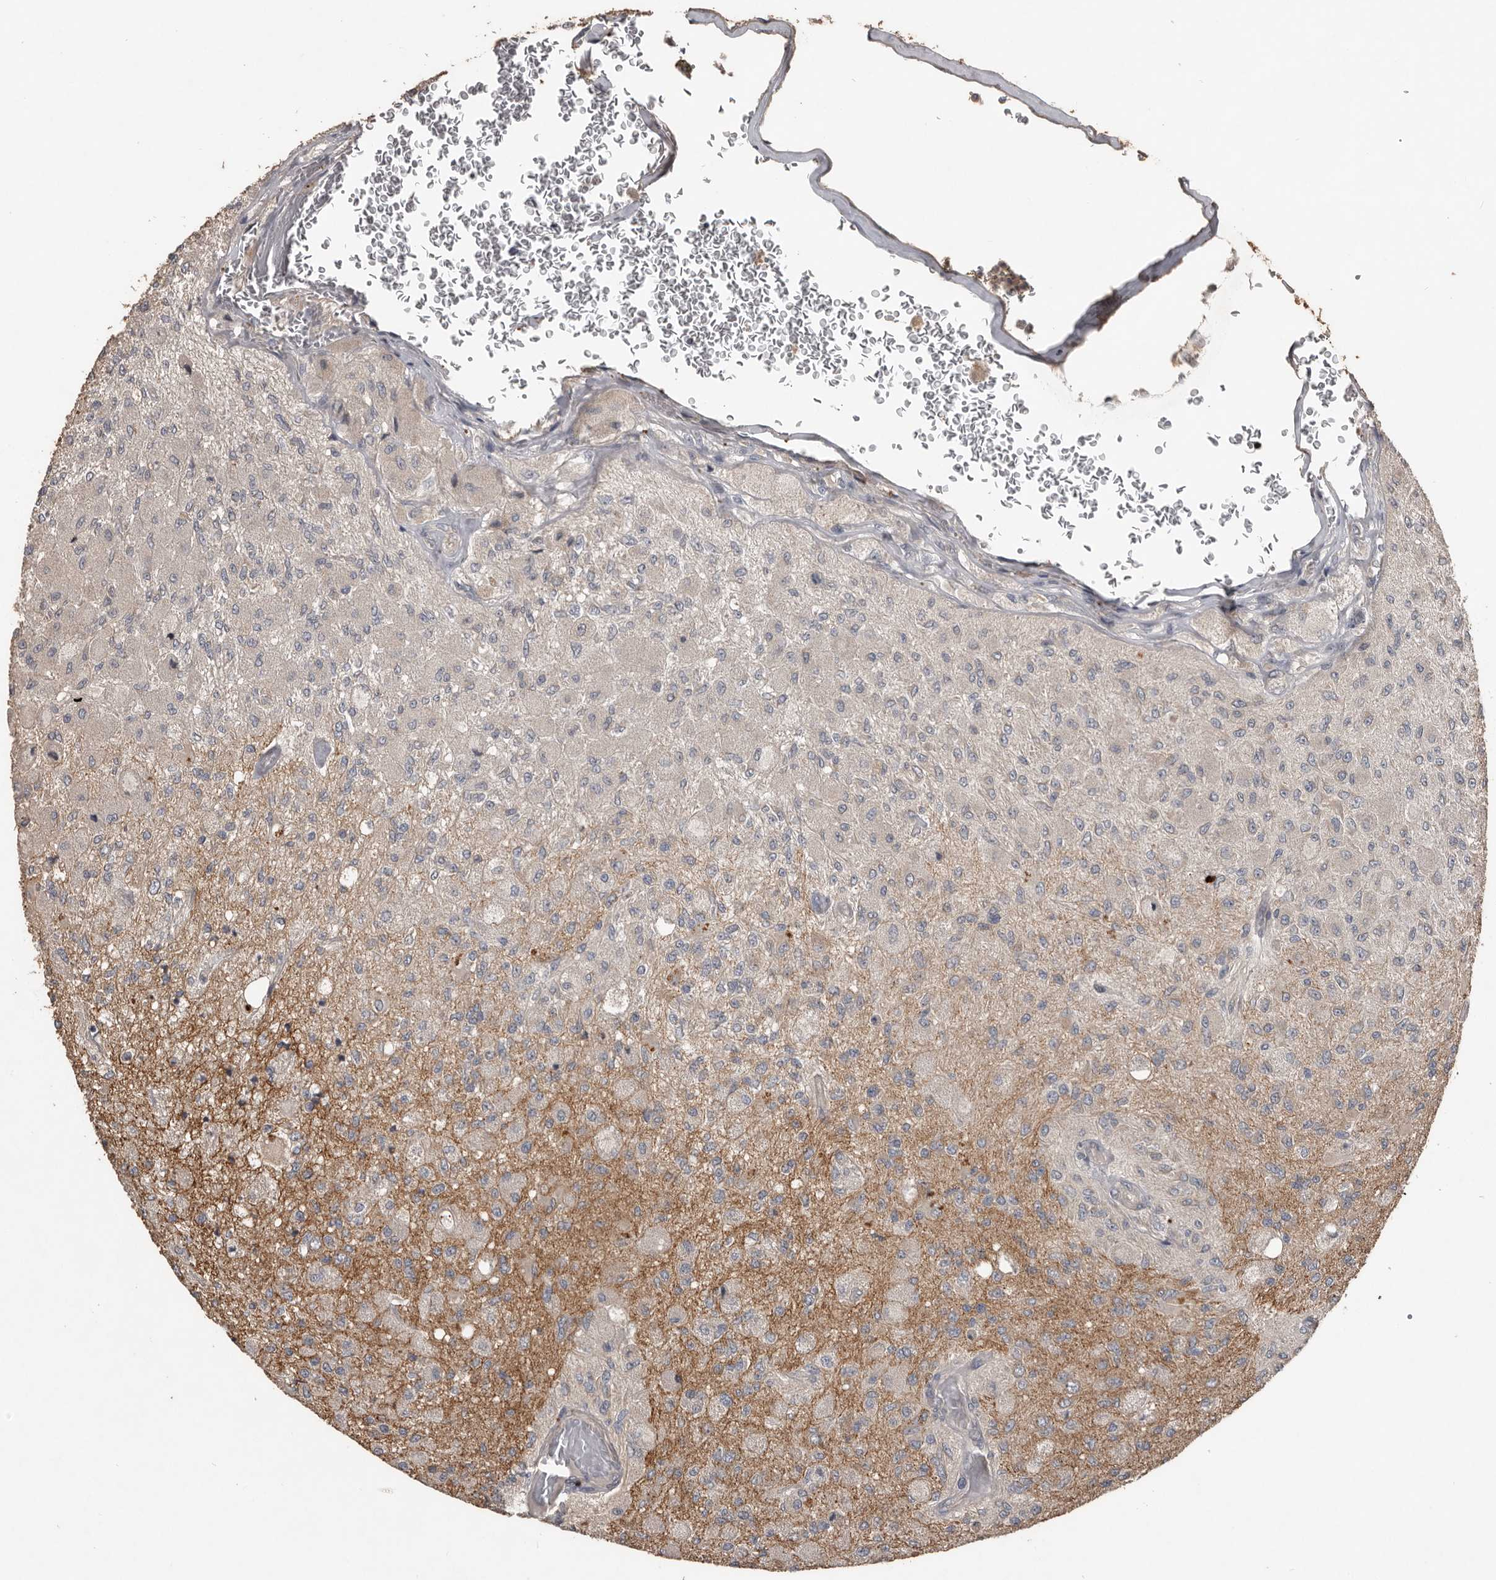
{"staining": {"intensity": "weak", "quantity": "<25%", "location": "cytoplasmic/membranous"}, "tissue": "glioma", "cell_type": "Tumor cells", "image_type": "cancer", "snomed": [{"axis": "morphology", "description": "Normal tissue, NOS"}, {"axis": "morphology", "description": "Glioma, malignant, High grade"}, {"axis": "topography", "description": "Cerebral cortex"}], "caption": "DAB (3,3'-diaminobenzidine) immunohistochemical staining of malignant glioma (high-grade) exhibits no significant positivity in tumor cells.", "gene": "BAMBI", "patient": {"sex": "male", "age": 77}}